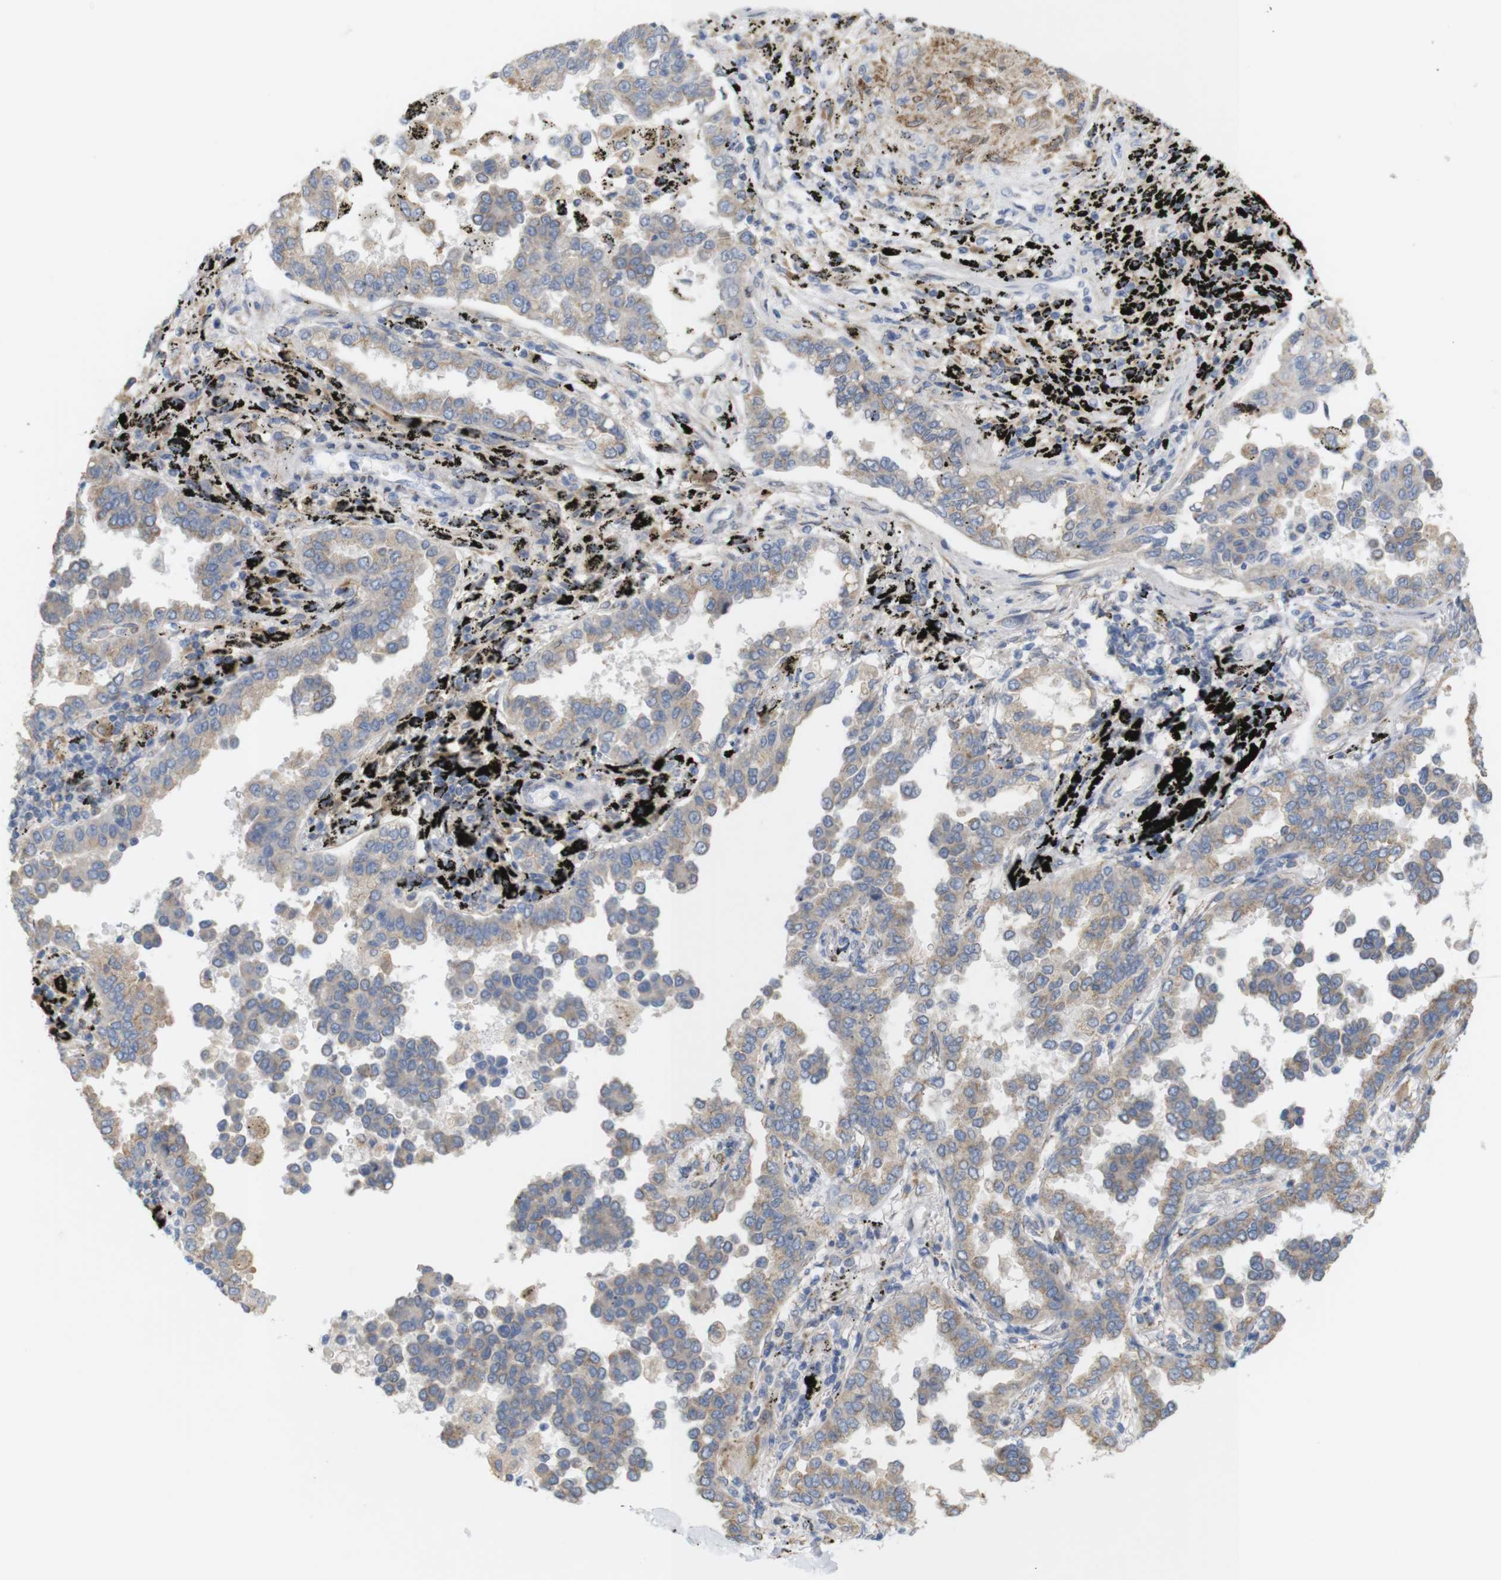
{"staining": {"intensity": "weak", "quantity": ">75%", "location": "cytoplasmic/membranous"}, "tissue": "lung cancer", "cell_type": "Tumor cells", "image_type": "cancer", "snomed": [{"axis": "morphology", "description": "Normal tissue, NOS"}, {"axis": "morphology", "description": "Adenocarcinoma, NOS"}, {"axis": "topography", "description": "Lung"}], "caption": "An image of adenocarcinoma (lung) stained for a protein displays weak cytoplasmic/membranous brown staining in tumor cells.", "gene": "ITPR1", "patient": {"sex": "male", "age": 59}}